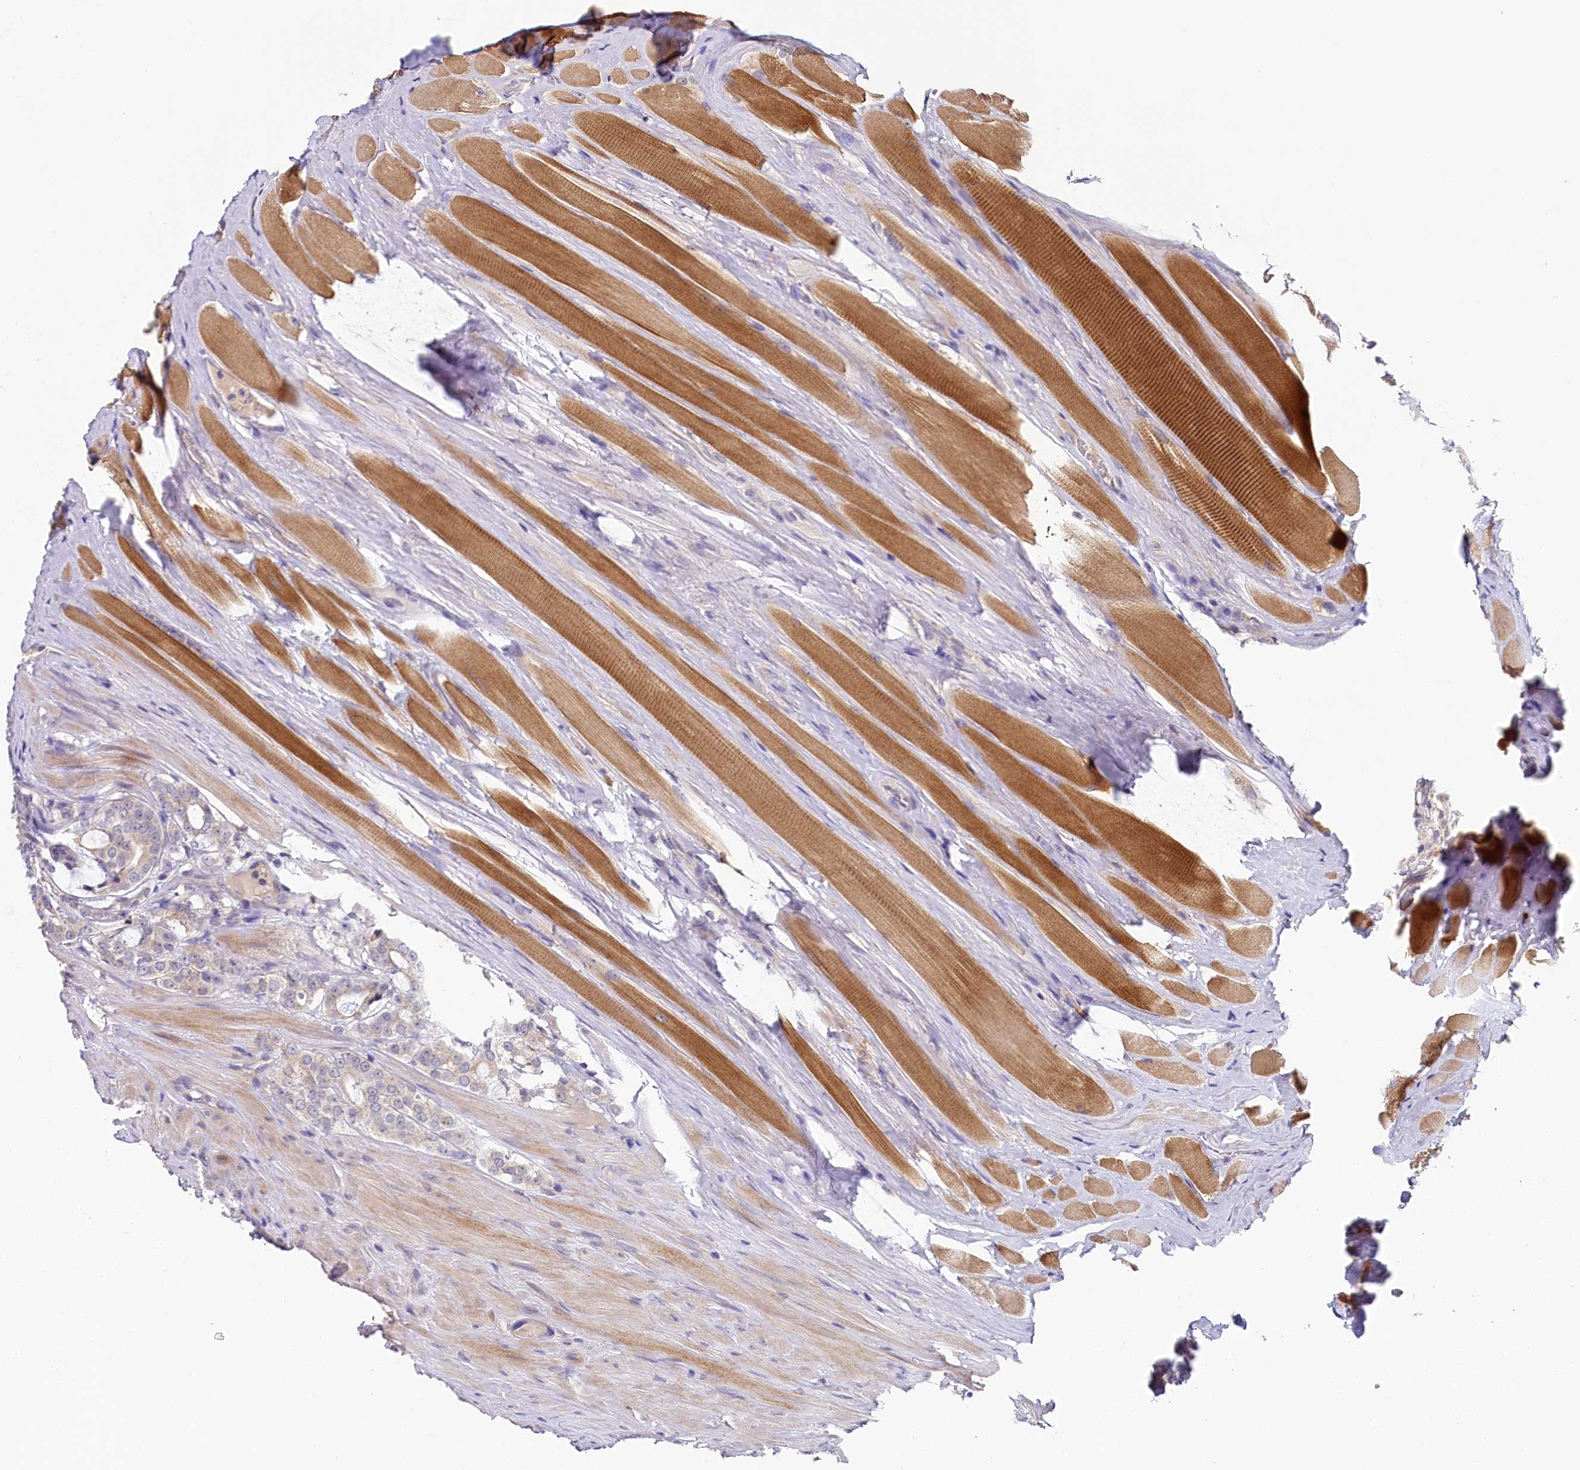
{"staining": {"intensity": "negative", "quantity": "none", "location": "none"}, "tissue": "prostate cancer", "cell_type": "Tumor cells", "image_type": "cancer", "snomed": [{"axis": "morphology", "description": "Adenocarcinoma, High grade"}, {"axis": "topography", "description": "Prostate"}], "caption": "Prostate cancer (adenocarcinoma (high-grade)) stained for a protein using IHC reveals no expression tumor cells.", "gene": "SPINK9", "patient": {"sex": "male", "age": 63}}